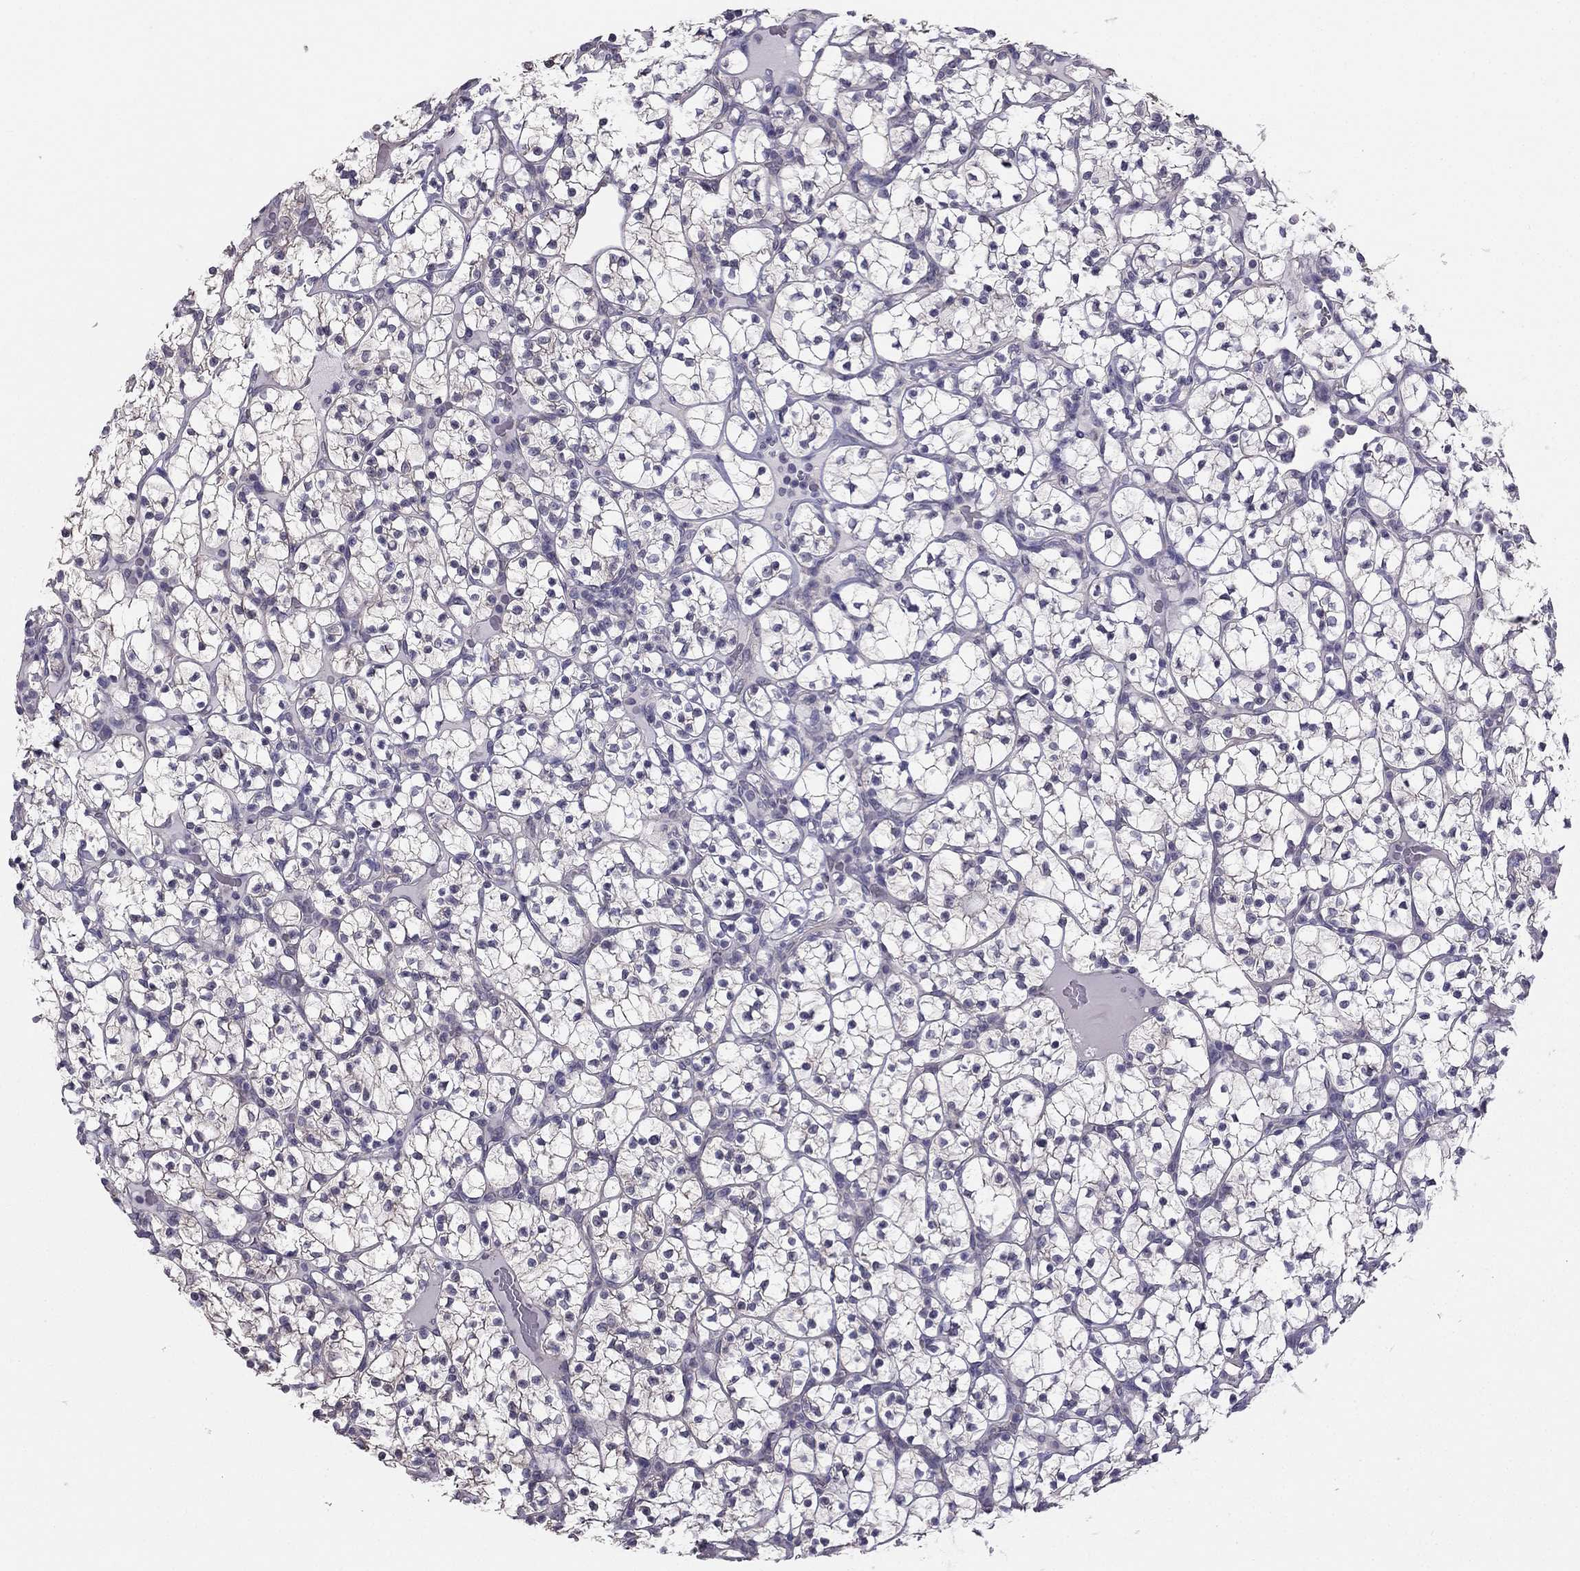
{"staining": {"intensity": "negative", "quantity": "none", "location": "none"}, "tissue": "renal cancer", "cell_type": "Tumor cells", "image_type": "cancer", "snomed": [{"axis": "morphology", "description": "Adenocarcinoma, NOS"}, {"axis": "topography", "description": "Kidney"}], "caption": "High magnification brightfield microscopy of renal adenocarcinoma stained with DAB (3,3'-diaminobenzidine) (brown) and counterstained with hematoxylin (blue): tumor cells show no significant positivity. Nuclei are stained in blue.", "gene": "HSFX1", "patient": {"sex": "female", "age": 89}}